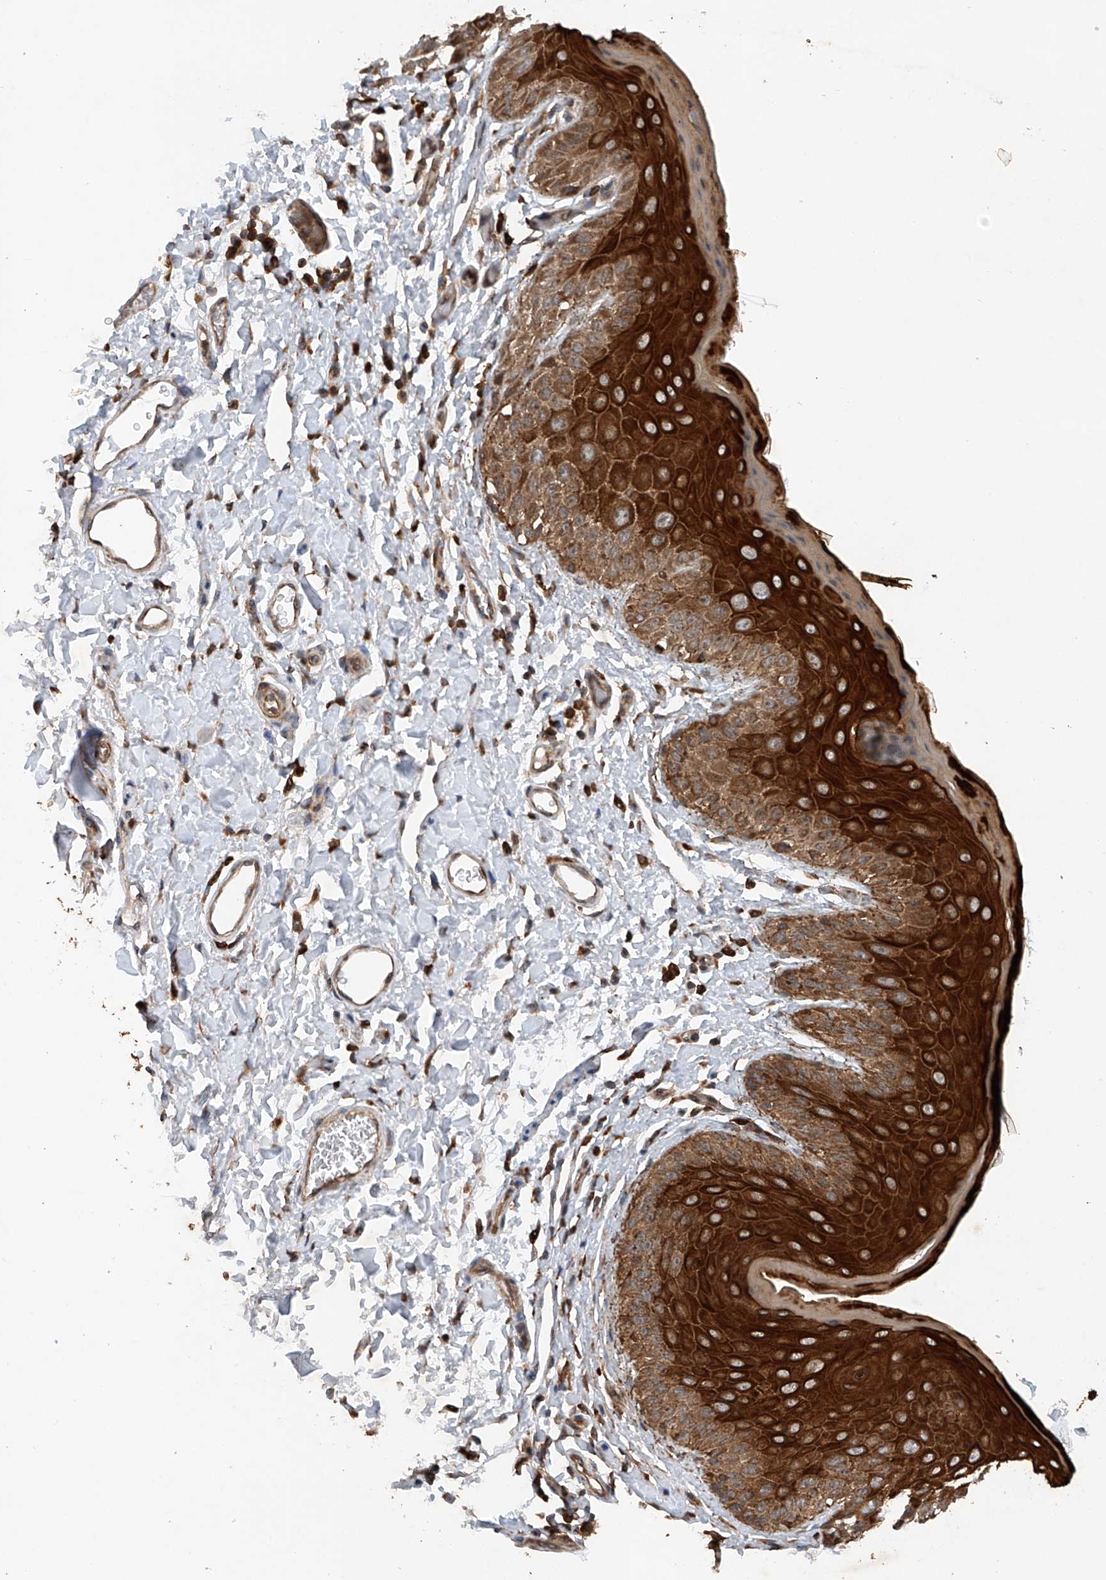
{"staining": {"intensity": "strong", "quantity": ">75%", "location": "cytoplasmic/membranous"}, "tissue": "skin", "cell_type": "Epidermal cells", "image_type": "normal", "snomed": [{"axis": "morphology", "description": "Normal tissue, NOS"}, {"axis": "topography", "description": "Anal"}], "caption": "A high-resolution histopathology image shows immunohistochemistry (IHC) staining of normal skin, which shows strong cytoplasmic/membranous expression in about >75% of epidermal cells.", "gene": "CEP85L", "patient": {"sex": "male", "age": 44}}